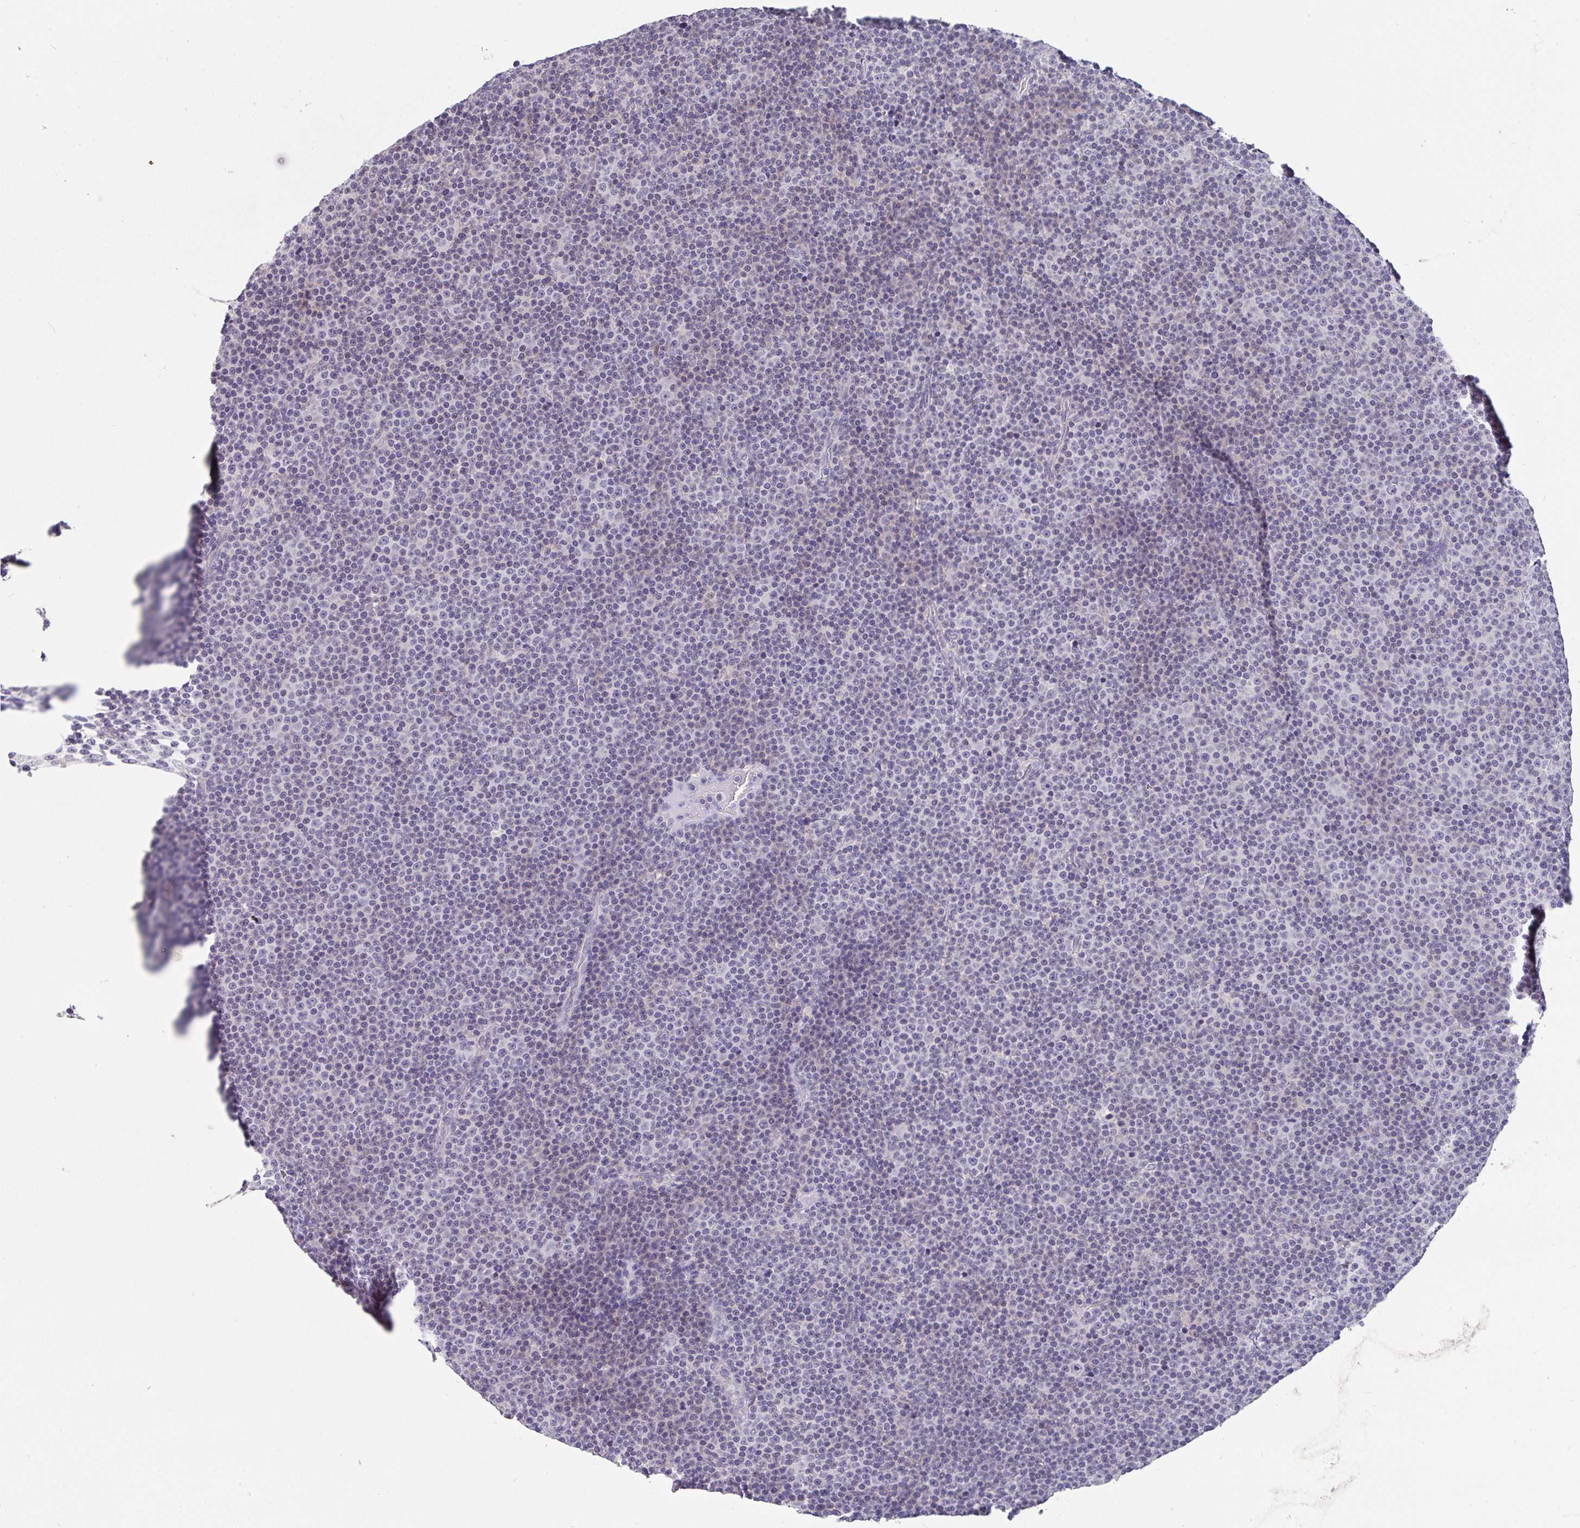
{"staining": {"intensity": "negative", "quantity": "none", "location": "none"}, "tissue": "lymphoma", "cell_type": "Tumor cells", "image_type": "cancer", "snomed": [{"axis": "morphology", "description": "Malignant lymphoma, non-Hodgkin's type, Low grade"}, {"axis": "topography", "description": "Lymph node"}], "caption": "Immunohistochemical staining of lymphoma demonstrates no significant expression in tumor cells. (Brightfield microscopy of DAB (3,3'-diaminobenzidine) immunohistochemistry (IHC) at high magnification).", "gene": "GLTPD2", "patient": {"sex": "female", "age": 67}}